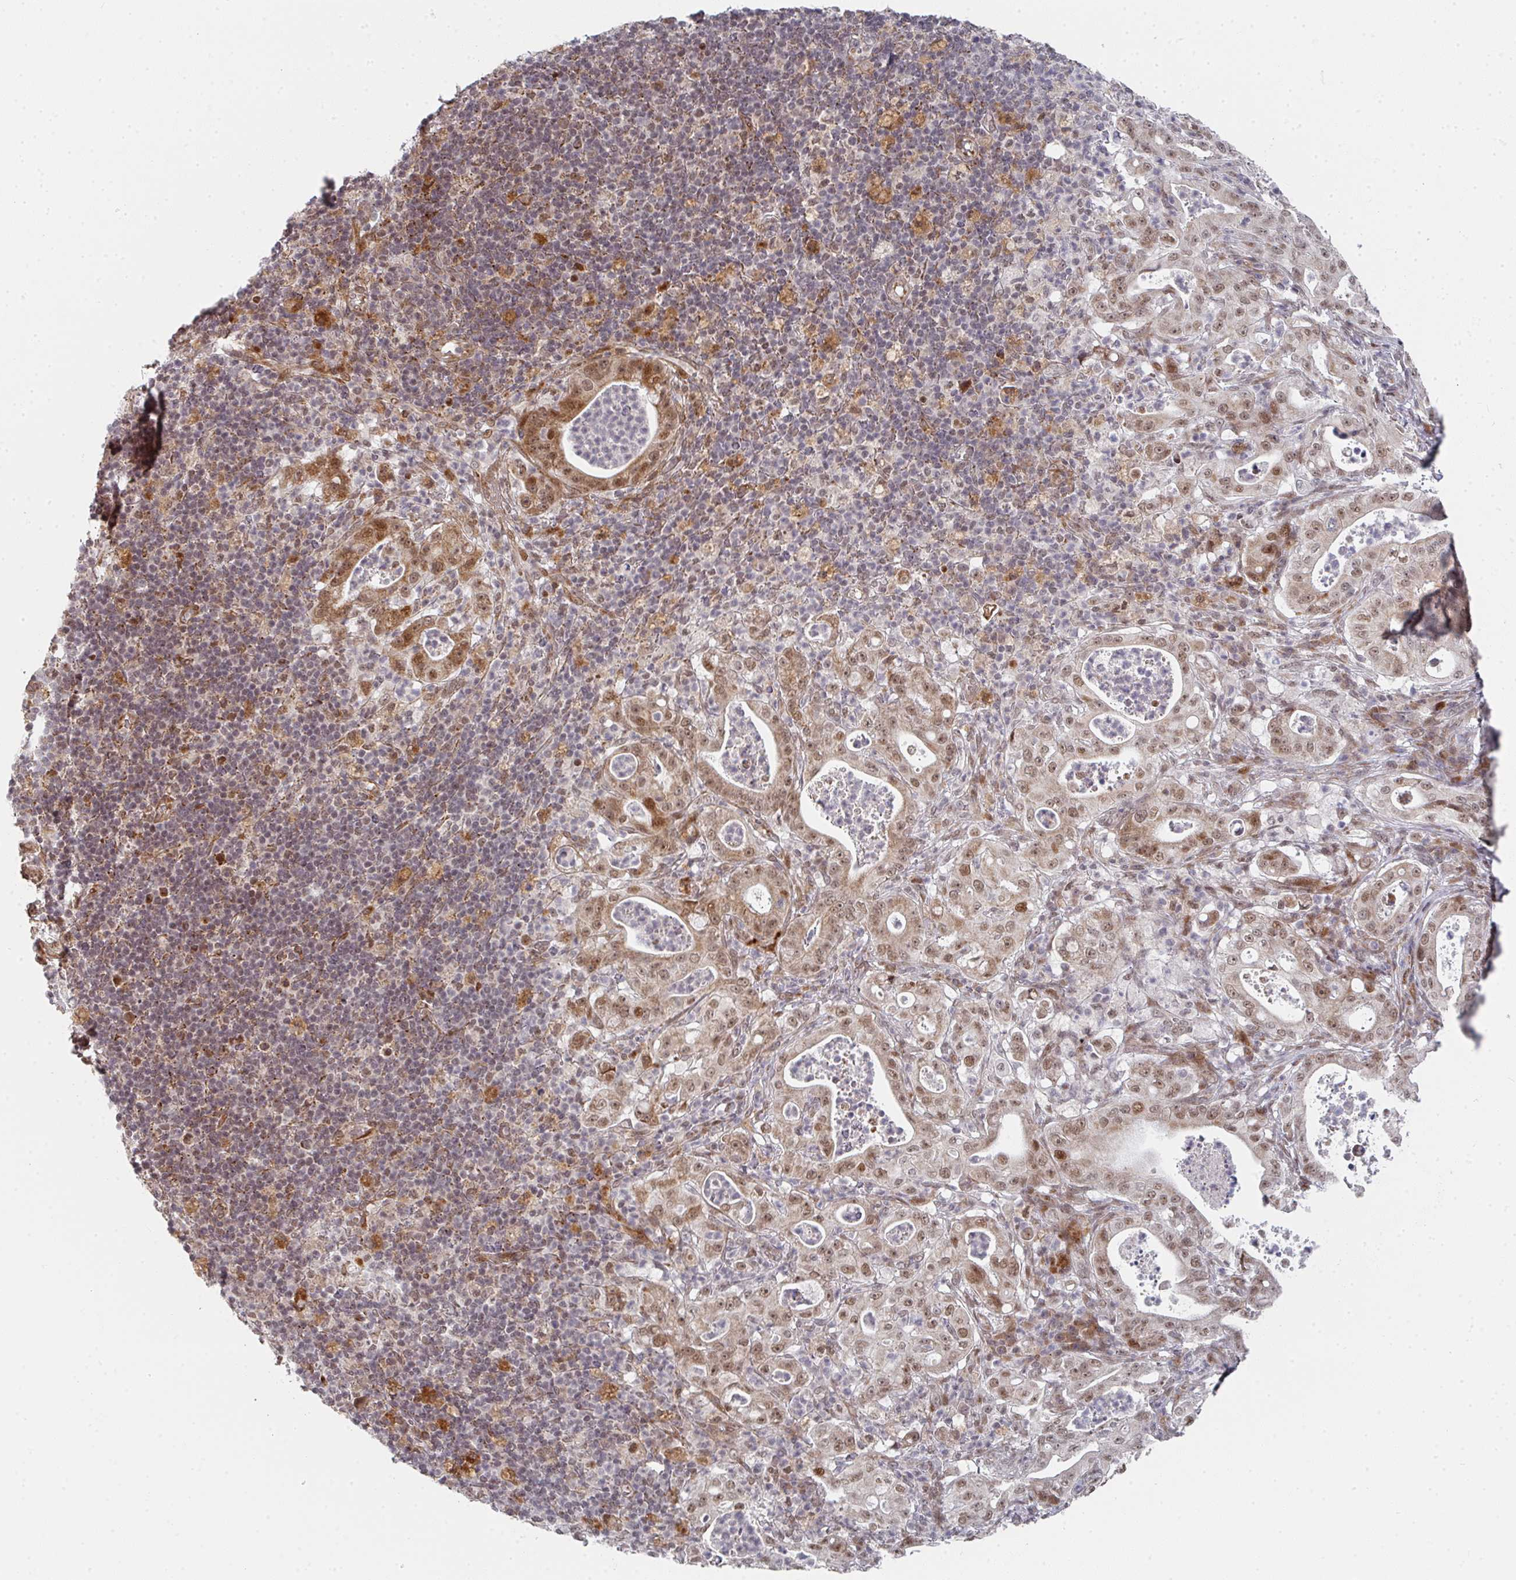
{"staining": {"intensity": "moderate", "quantity": ">75%", "location": "nuclear"}, "tissue": "pancreatic cancer", "cell_type": "Tumor cells", "image_type": "cancer", "snomed": [{"axis": "morphology", "description": "Adenocarcinoma, NOS"}, {"axis": "topography", "description": "Pancreas"}], "caption": "Protein expression analysis of human pancreatic adenocarcinoma reveals moderate nuclear positivity in approximately >75% of tumor cells.", "gene": "RBBP5", "patient": {"sex": "male", "age": 71}}